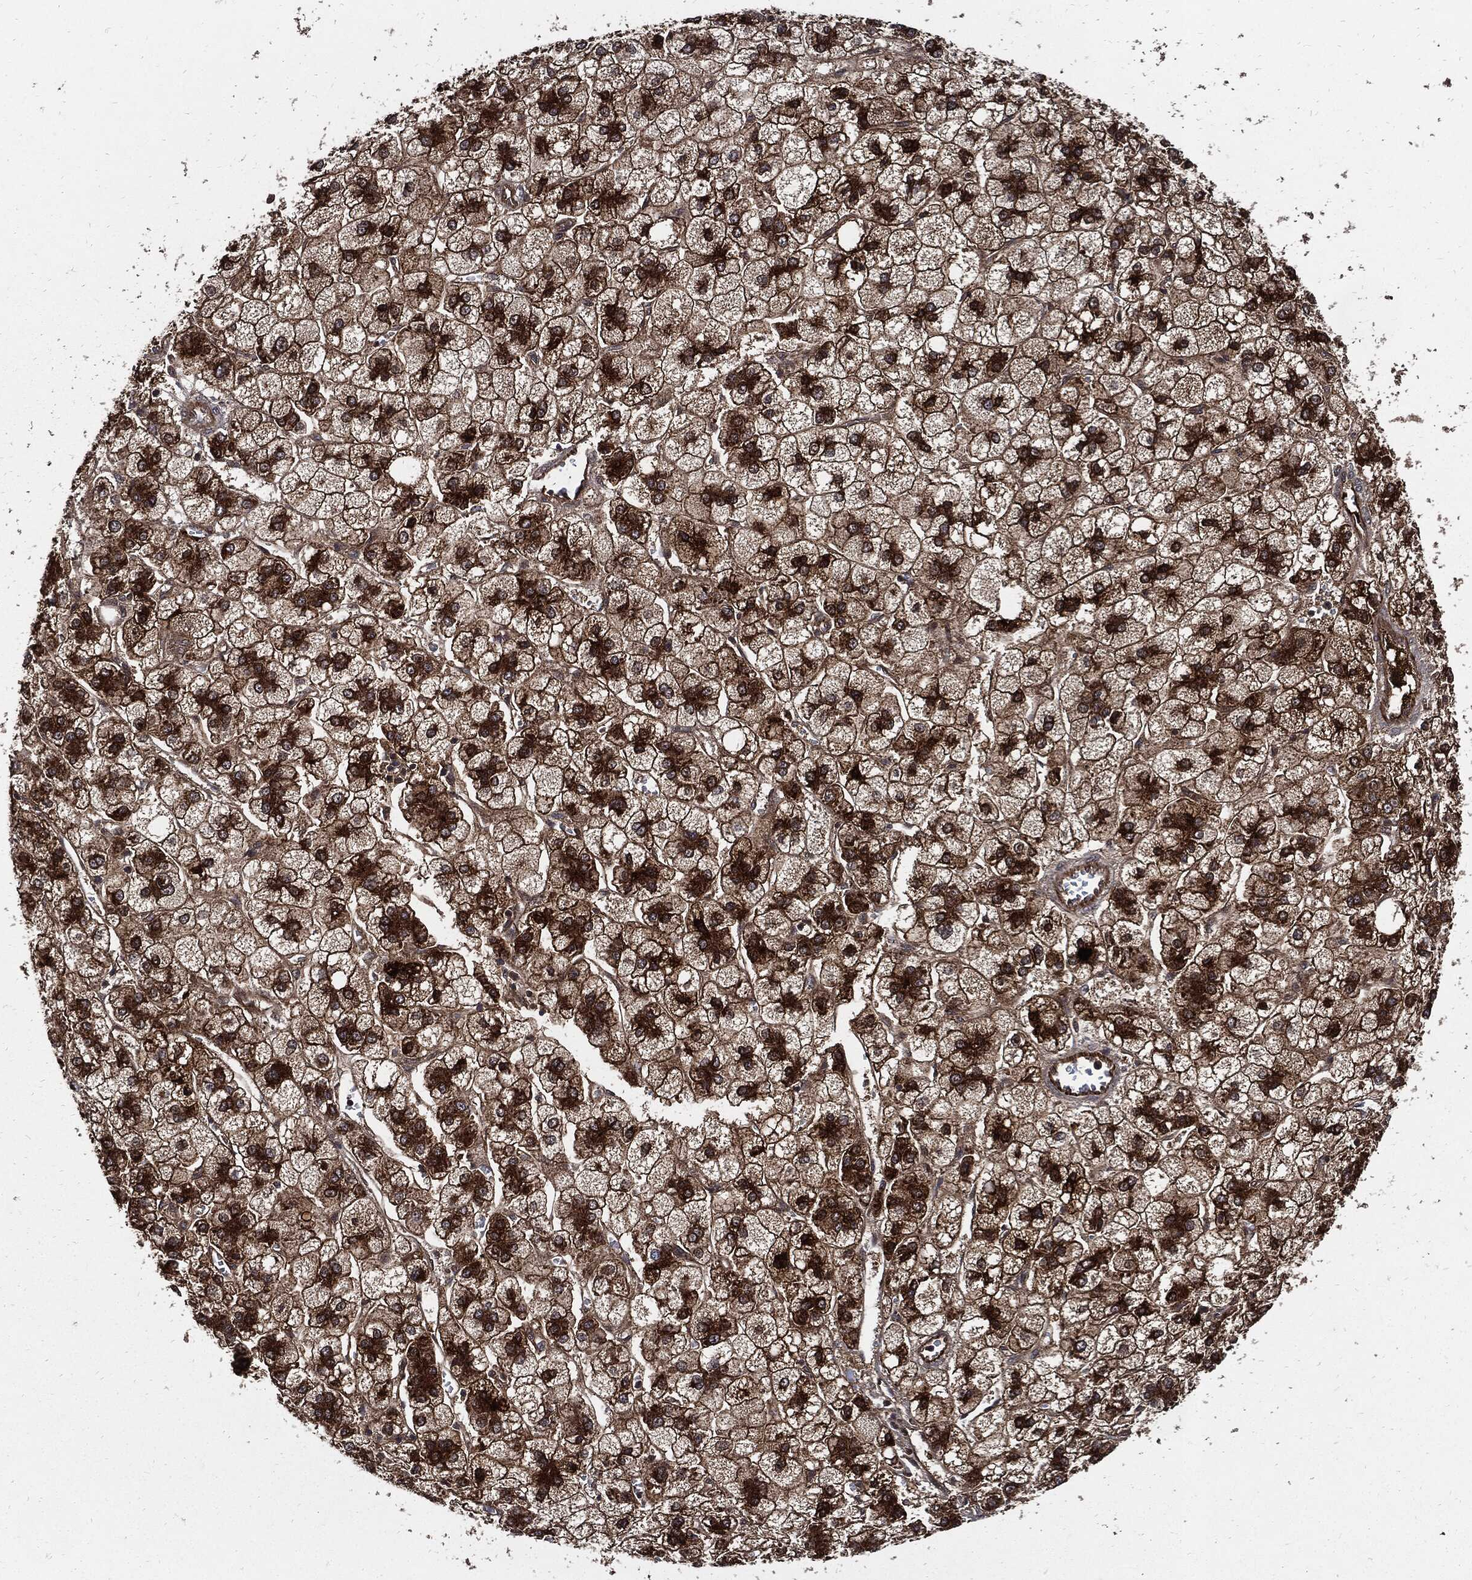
{"staining": {"intensity": "strong", "quantity": ">75%", "location": "cytoplasmic/membranous"}, "tissue": "liver cancer", "cell_type": "Tumor cells", "image_type": "cancer", "snomed": [{"axis": "morphology", "description": "Carcinoma, Hepatocellular, NOS"}, {"axis": "topography", "description": "Liver"}], "caption": "Protein expression analysis of human liver cancer (hepatocellular carcinoma) reveals strong cytoplasmic/membranous staining in approximately >75% of tumor cells.", "gene": "CLU", "patient": {"sex": "male", "age": 73}}